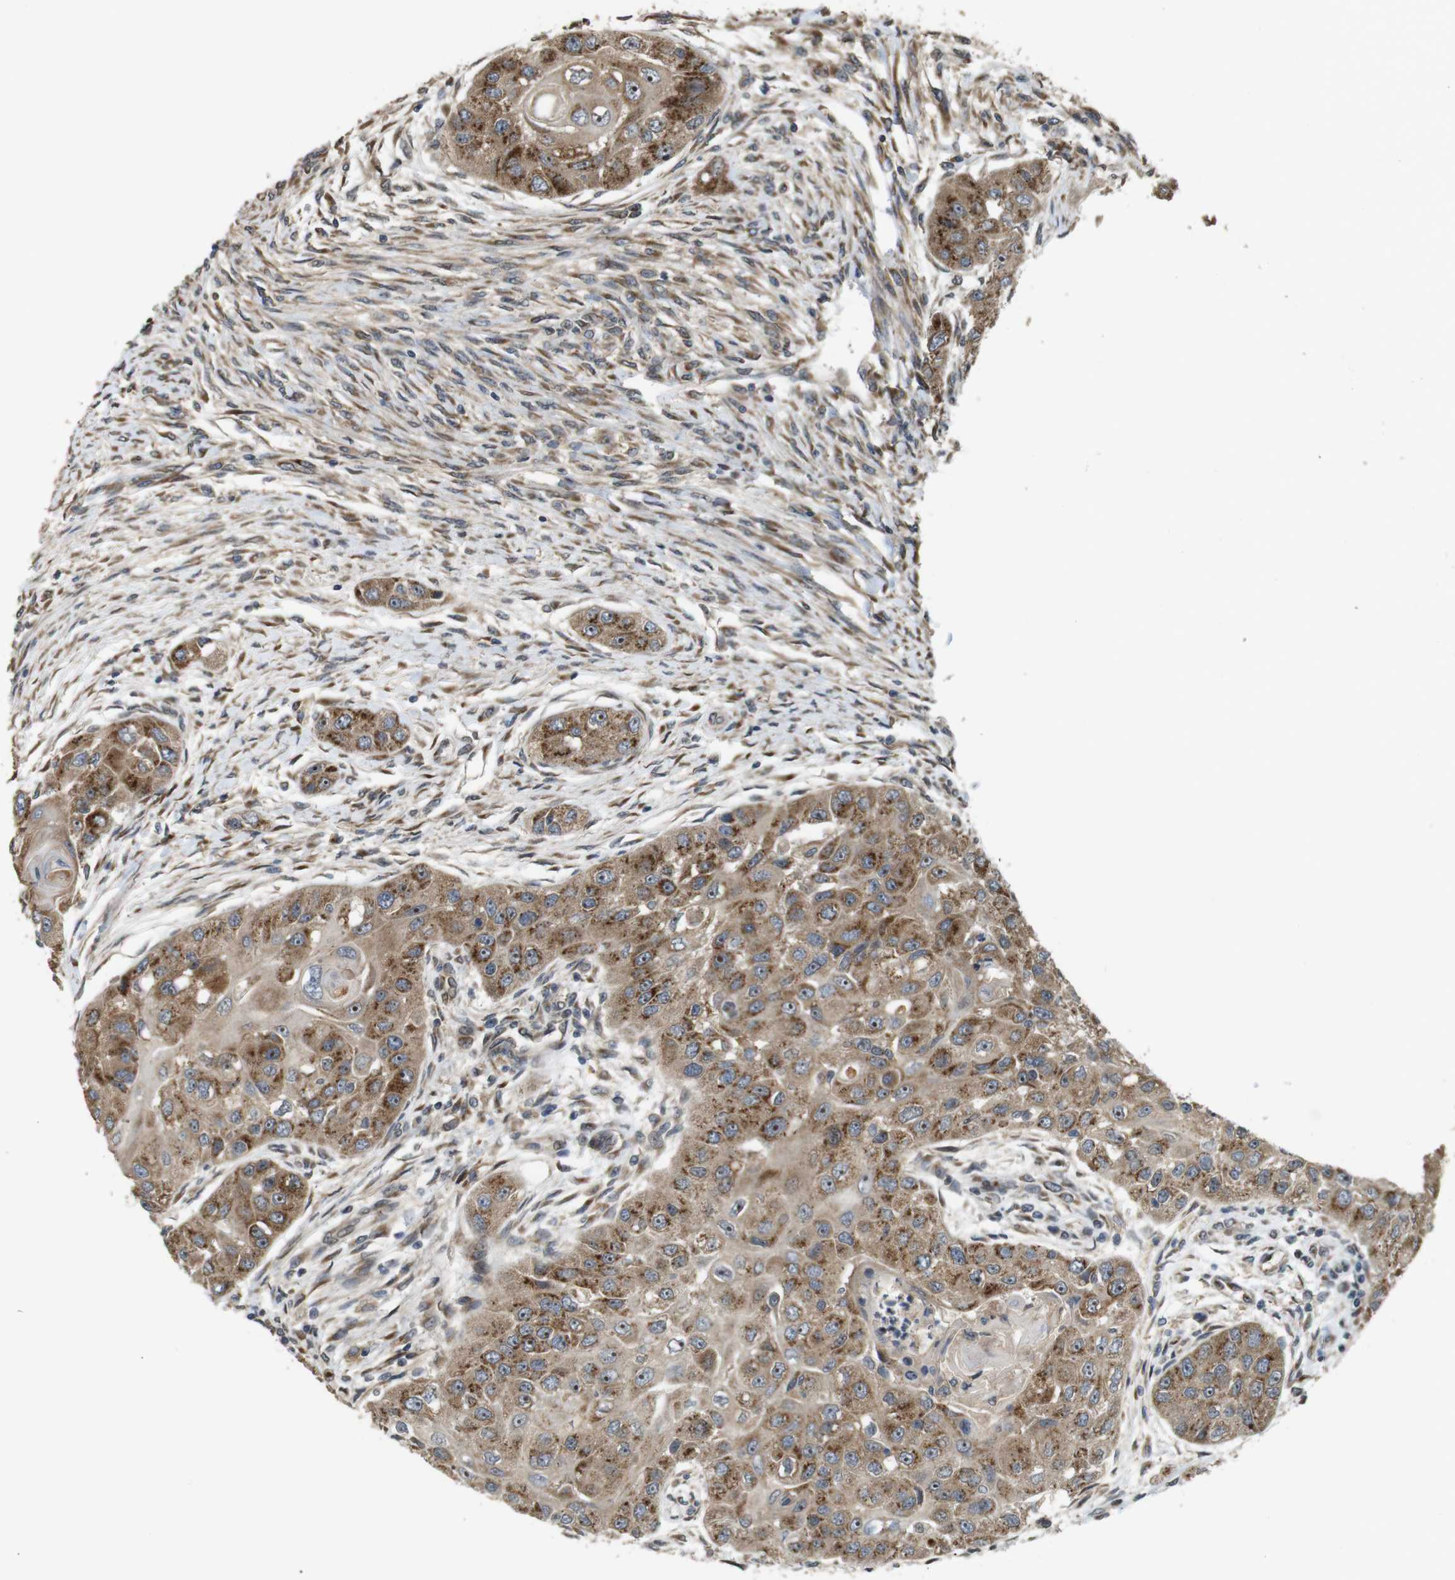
{"staining": {"intensity": "moderate", "quantity": ">75%", "location": "cytoplasmic/membranous,nuclear"}, "tissue": "head and neck cancer", "cell_type": "Tumor cells", "image_type": "cancer", "snomed": [{"axis": "morphology", "description": "Normal tissue, NOS"}, {"axis": "morphology", "description": "Squamous cell carcinoma, NOS"}, {"axis": "topography", "description": "Skeletal muscle"}, {"axis": "topography", "description": "Head-Neck"}], "caption": "Immunohistochemistry histopathology image of head and neck squamous cell carcinoma stained for a protein (brown), which reveals medium levels of moderate cytoplasmic/membranous and nuclear positivity in approximately >75% of tumor cells.", "gene": "EFCAB14", "patient": {"sex": "male", "age": 51}}